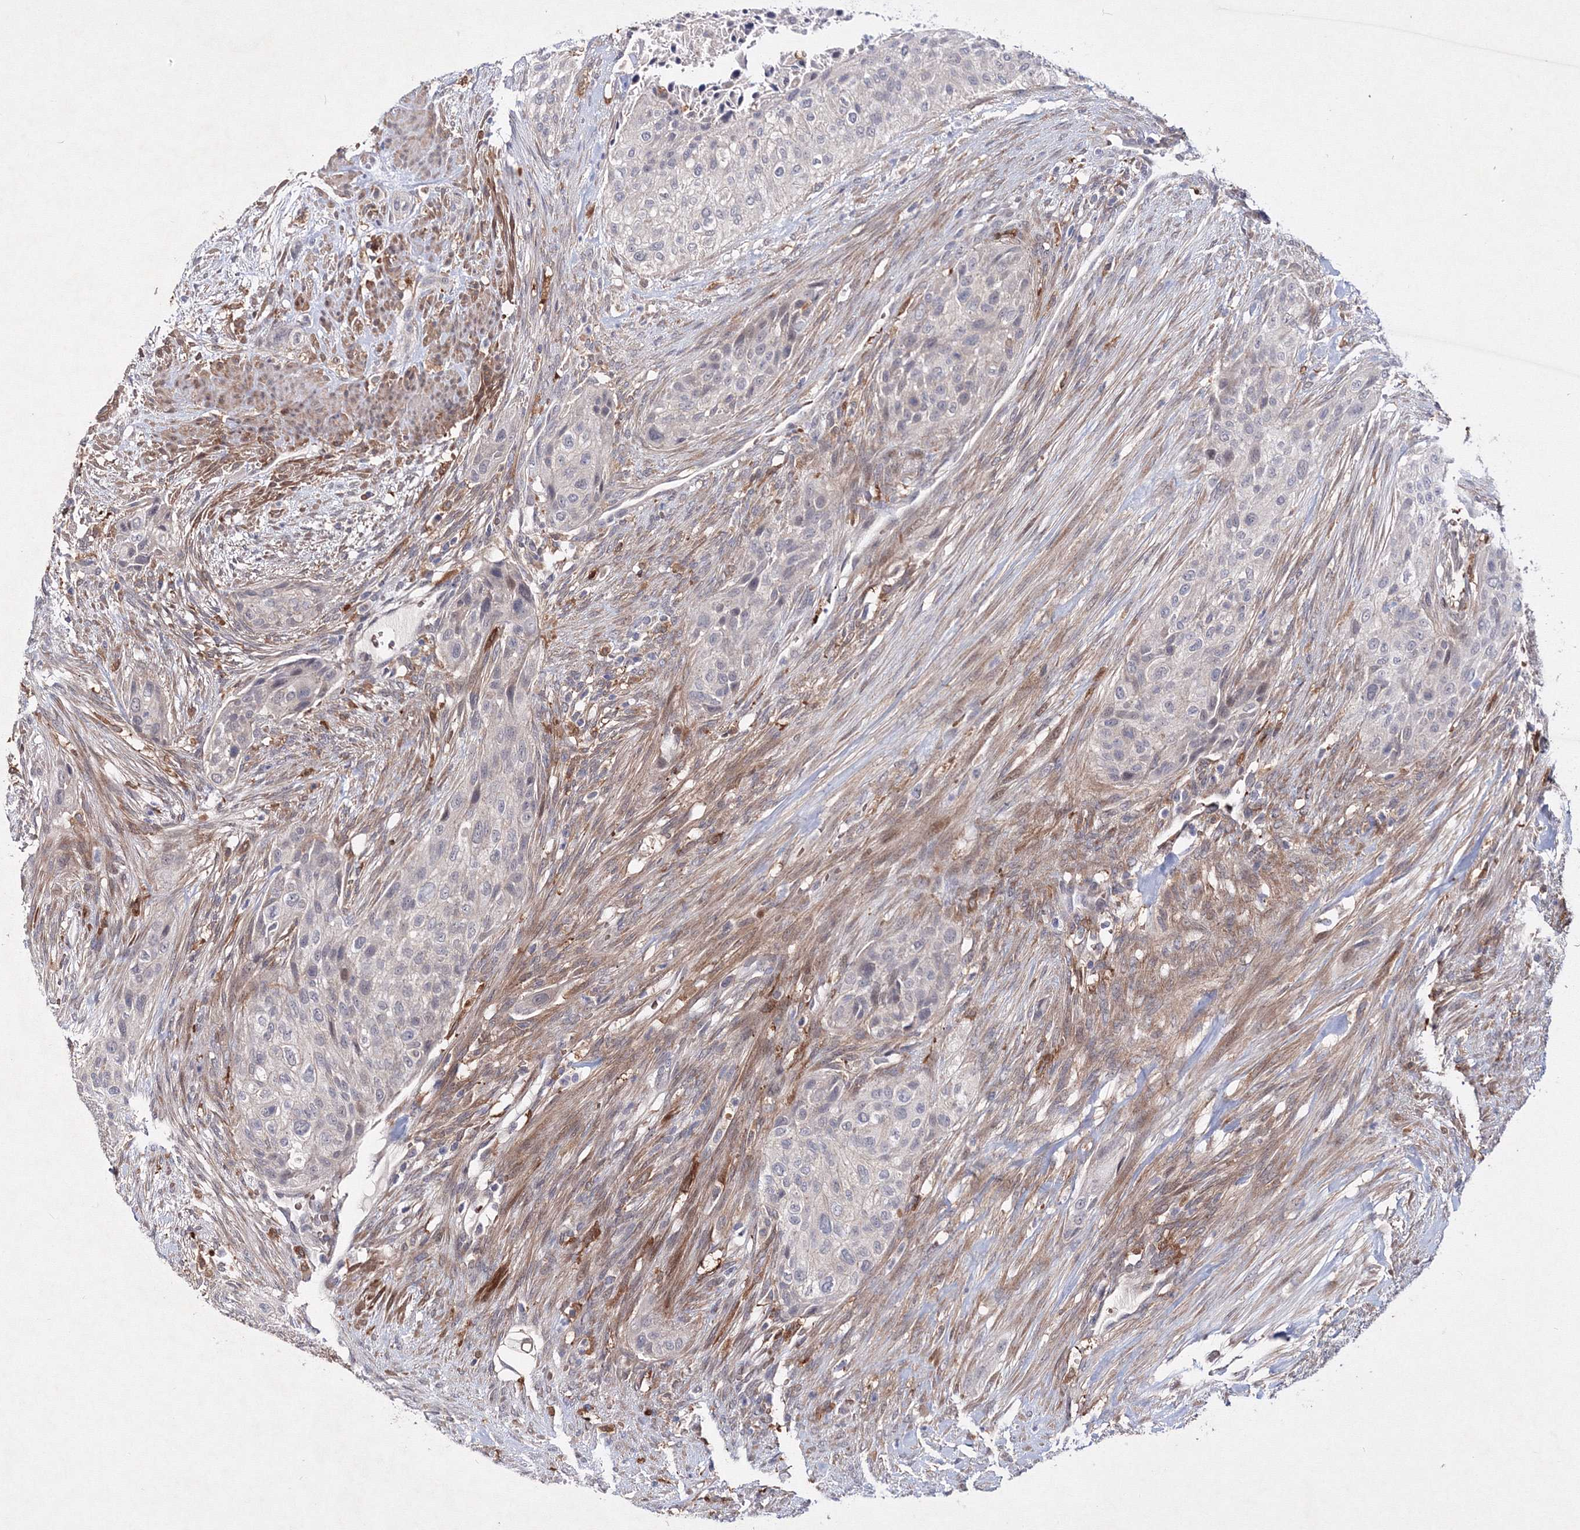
{"staining": {"intensity": "negative", "quantity": "none", "location": "none"}, "tissue": "urothelial cancer", "cell_type": "Tumor cells", "image_type": "cancer", "snomed": [{"axis": "morphology", "description": "Urothelial carcinoma, High grade"}, {"axis": "topography", "description": "Urinary bladder"}], "caption": "This is a image of immunohistochemistry (IHC) staining of urothelial carcinoma (high-grade), which shows no staining in tumor cells.", "gene": "C11orf52", "patient": {"sex": "male", "age": 35}}